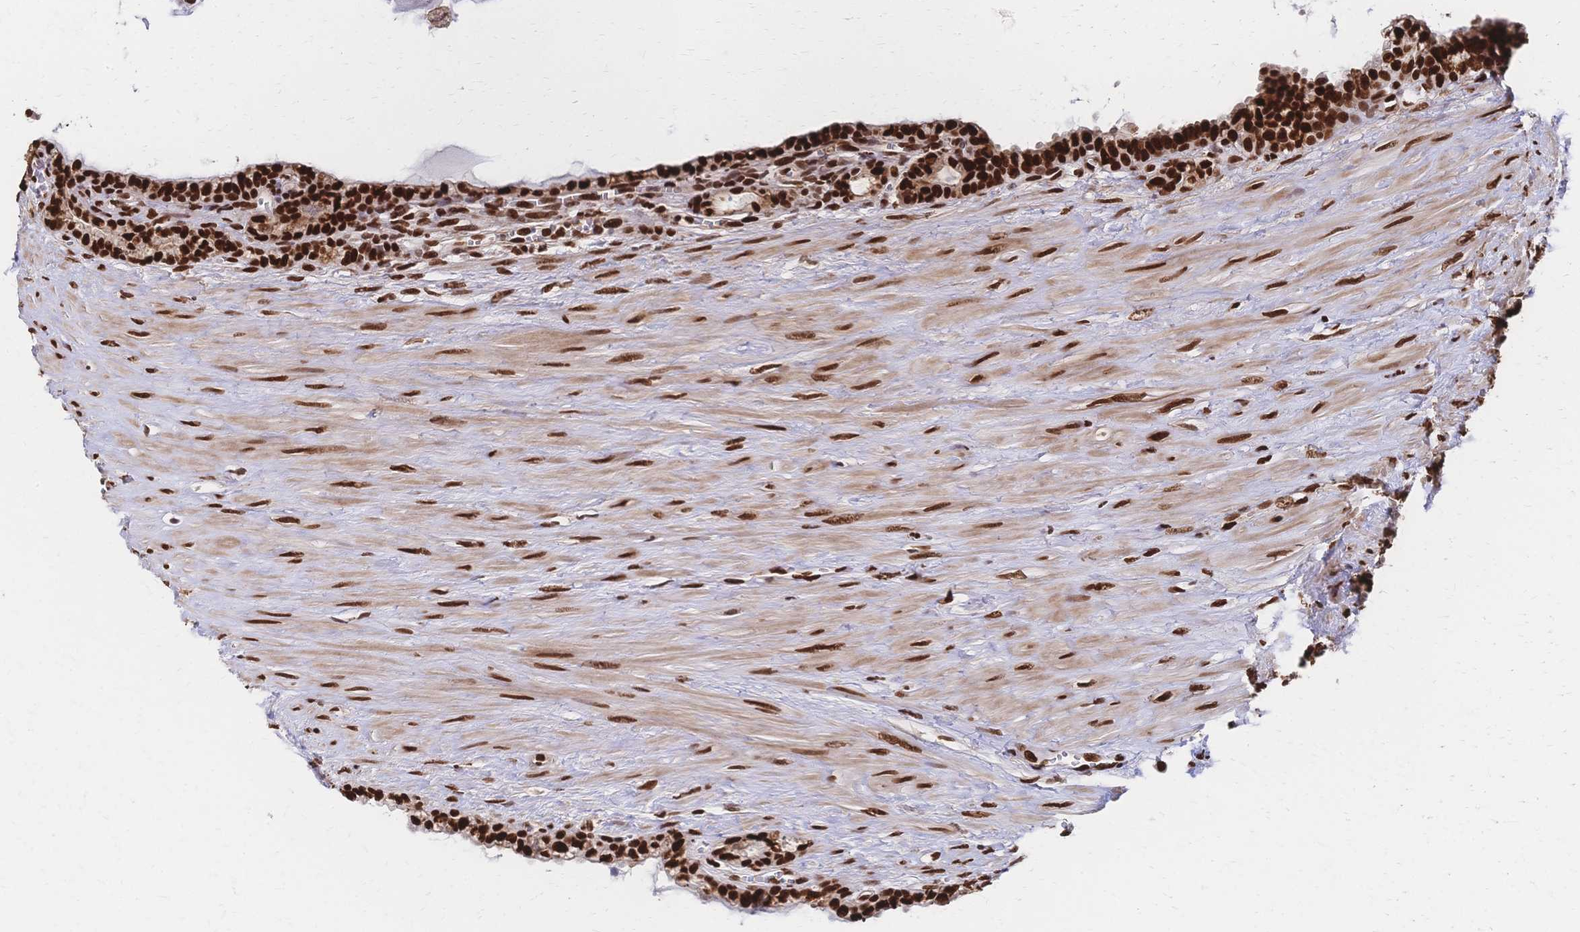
{"staining": {"intensity": "strong", "quantity": ">75%", "location": "nuclear"}, "tissue": "seminal vesicle", "cell_type": "Glandular cells", "image_type": "normal", "snomed": [{"axis": "morphology", "description": "Normal tissue, NOS"}, {"axis": "topography", "description": "Seminal veicle"}], "caption": "Immunohistochemistry (IHC) (DAB (3,3'-diaminobenzidine)) staining of normal human seminal vesicle displays strong nuclear protein expression in about >75% of glandular cells.", "gene": "HDGF", "patient": {"sex": "male", "age": 76}}